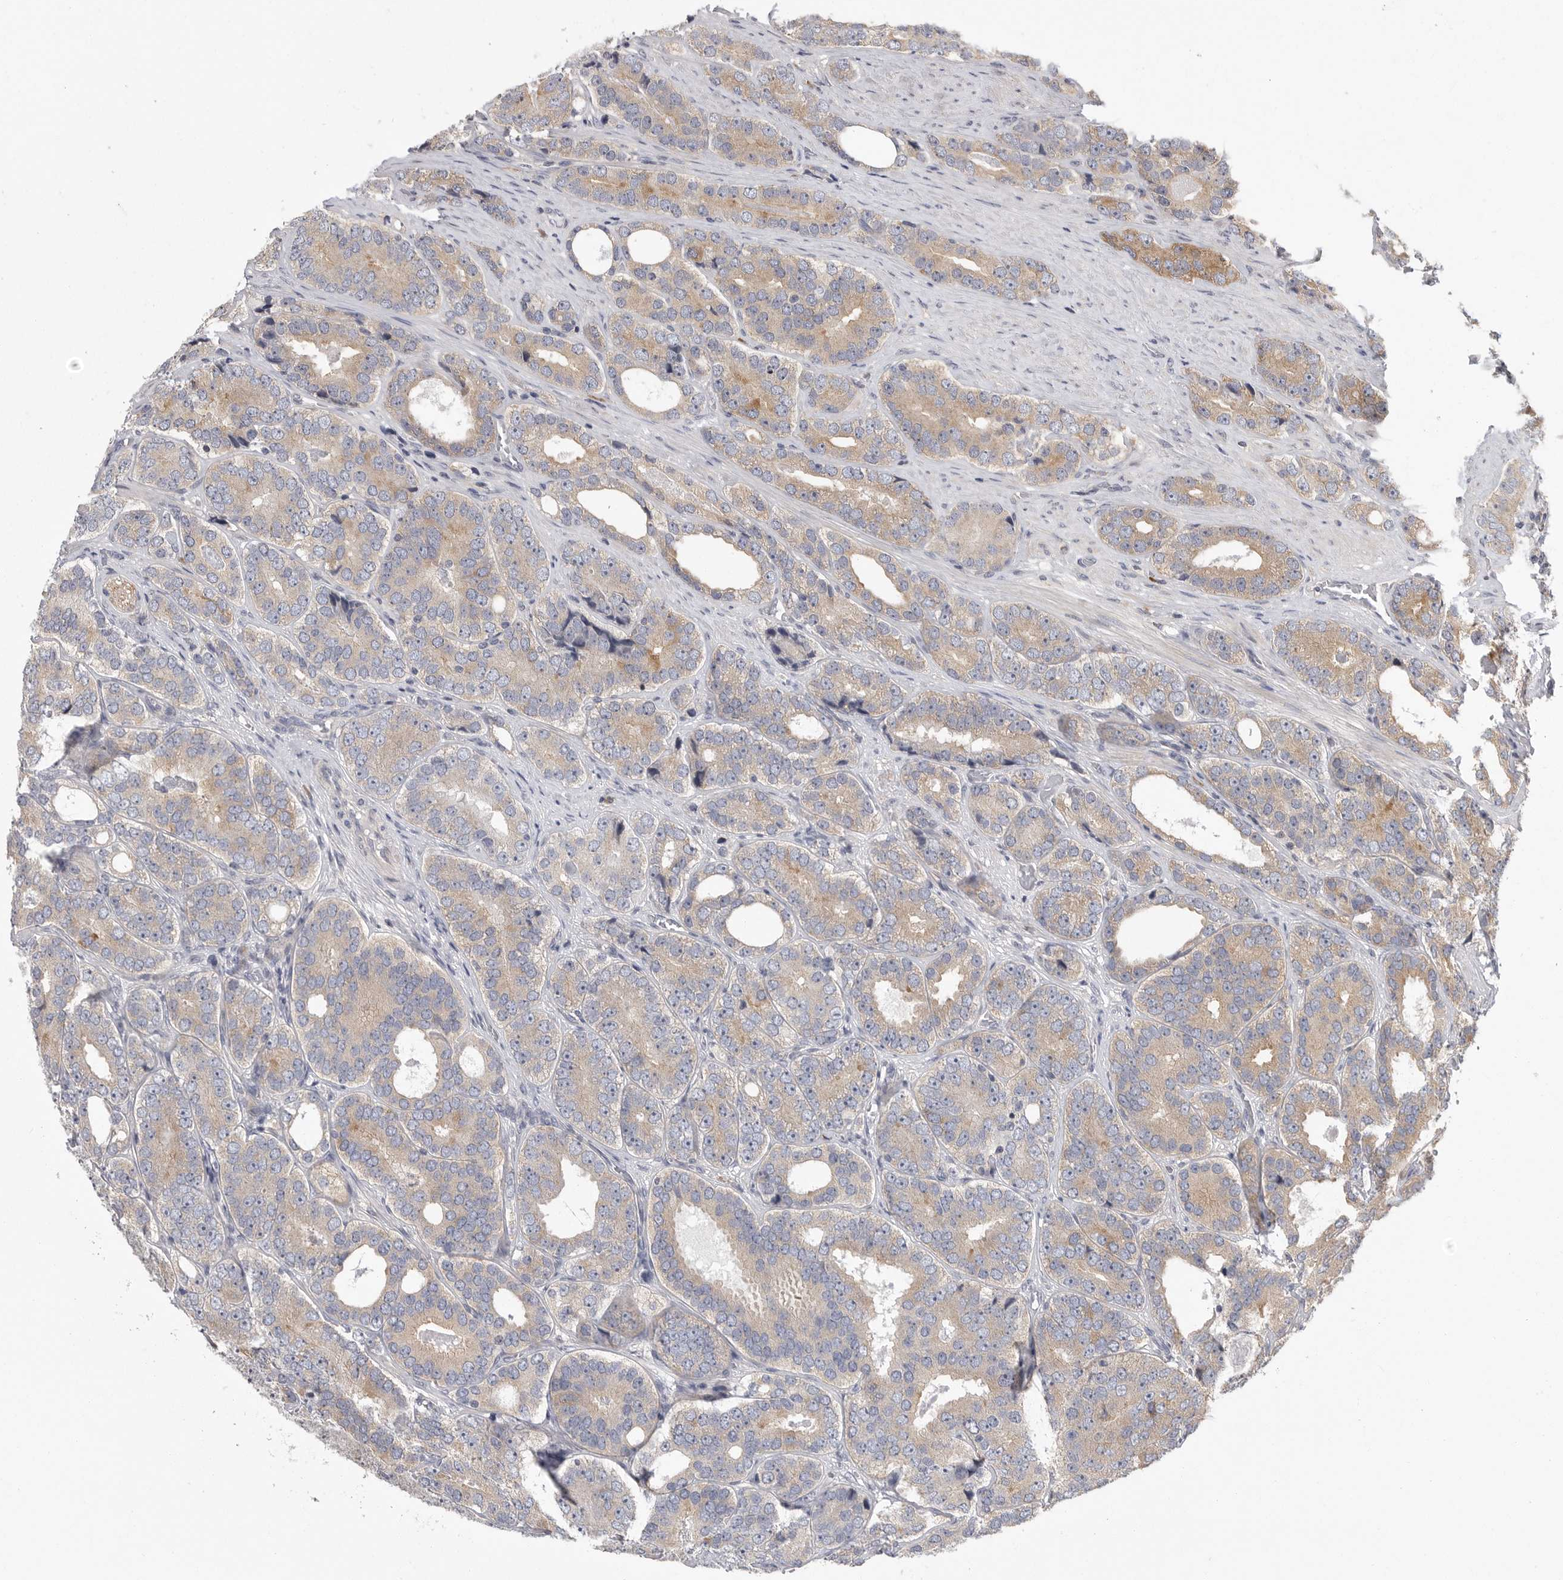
{"staining": {"intensity": "weak", "quantity": ">75%", "location": "cytoplasmic/membranous"}, "tissue": "prostate cancer", "cell_type": "Tumor cells", "image_type": "cancer", "snomed": [{"axis": "morphology", "description": "Adenocarcinoma, High grade"}, {"axis": "topography", "description": "Prostate"}], "caption": "Prostate cancer (adenocarcinoma (high-grade)) stained for a protein (brown) exhibits weak cytoplasmic/membranous positive staining in approximately >75% of tumor cells.", "gene": "OXR1", "patient": {"sex": "male", "age": 56}}